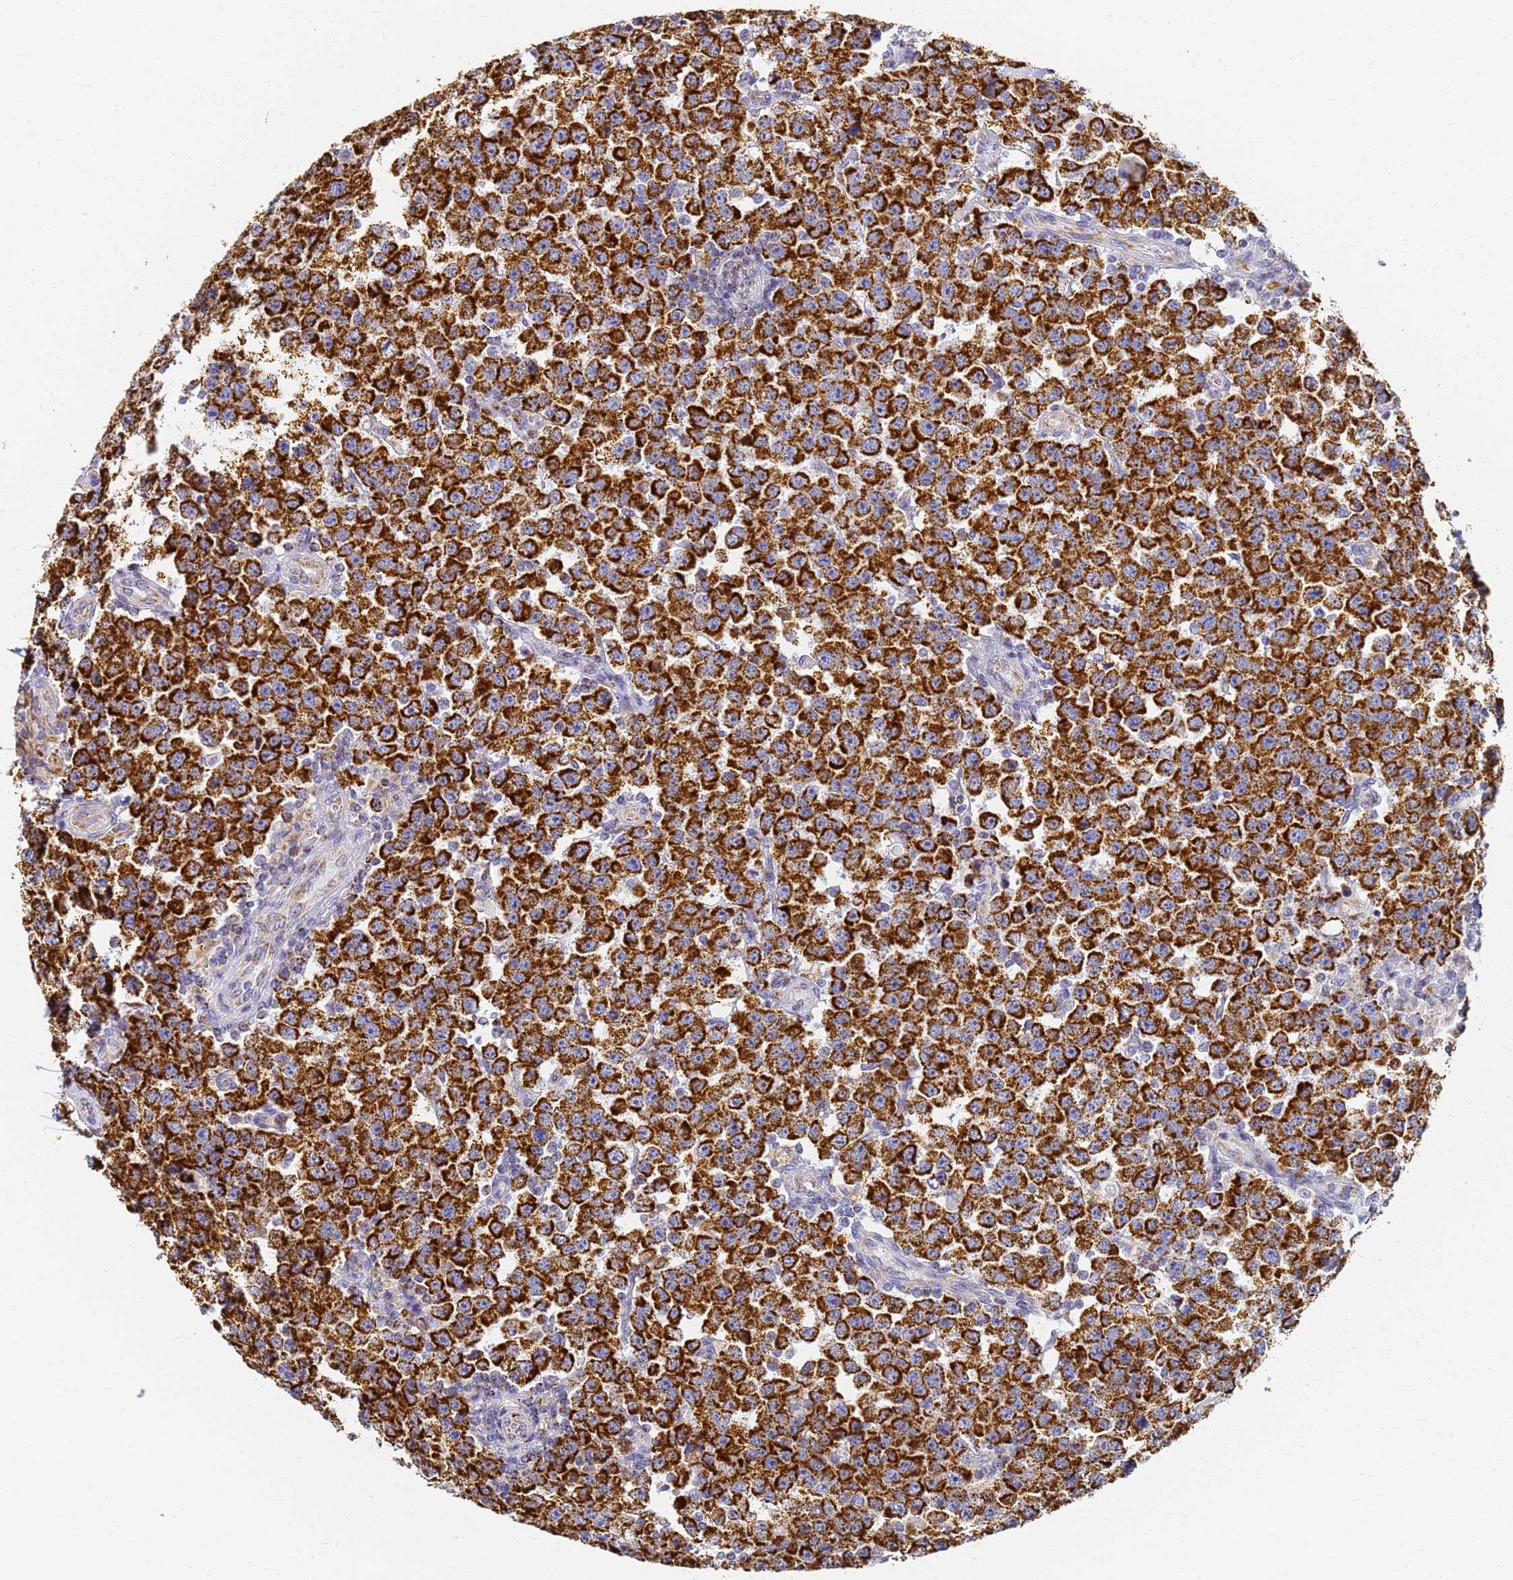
{"staining": {"intensity": "strong", "quantity": ">75%", "location": "cytoplasmic/membranous"}, "tissue": "testis cancer", "cell_type": "Tumor cells", "image_type": "cancer", "snomed": [{"axis": "morphology", "description": "Seminoma, NOS"}, {"axis": "topography", "description": "Testis"}], "caption": "DAB (3,3'-diaminobenzidine) immunohistochemical staining of seminoma (testis) displays strong cytoplasmic/membranous protein staining in about >75% of tumor cells.", "gene": "CNIH4", "patient": {"sex": "male", "age": 28}}